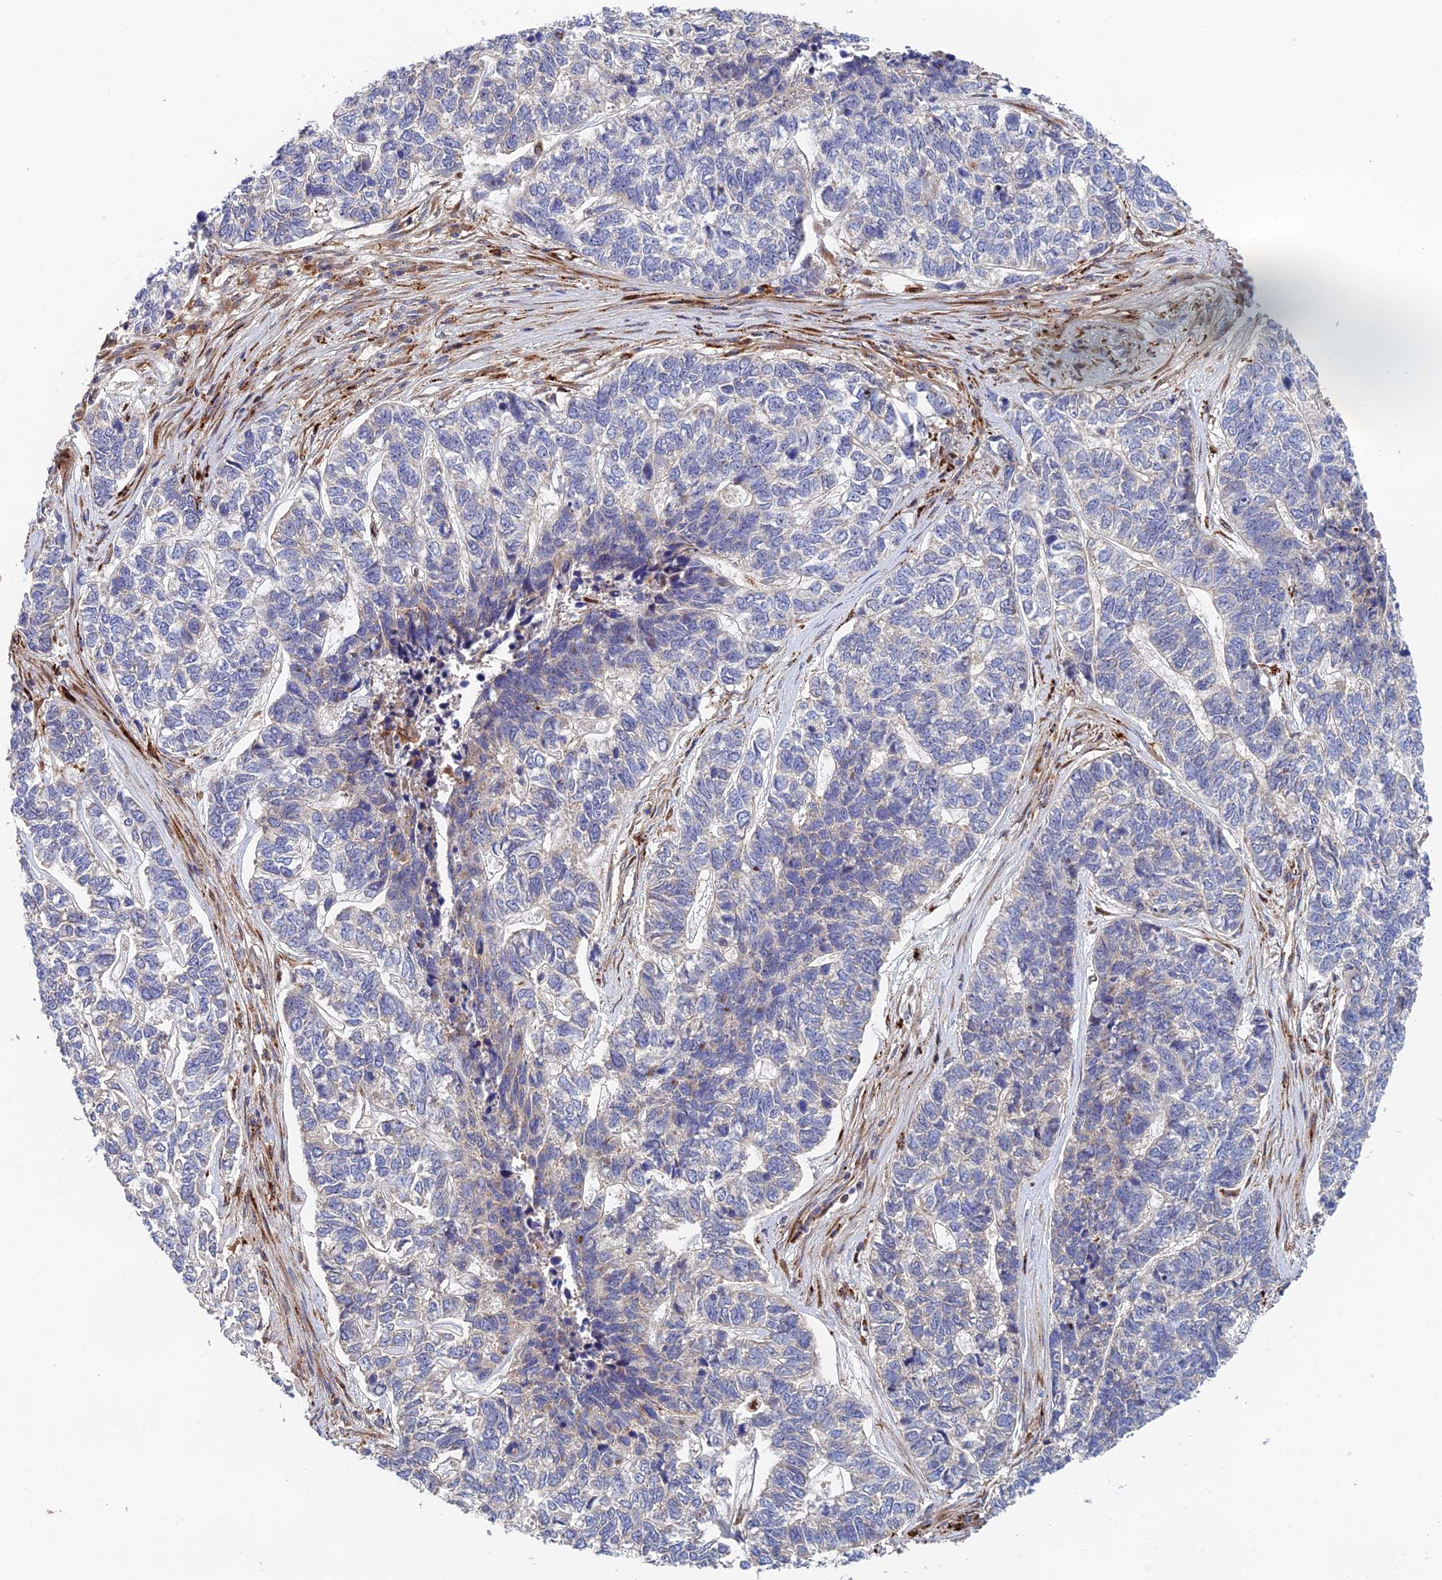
{"staining": {"intensity": "negative", "quantity": "none", "location": "none"}, "tissue": "skin cancer", "cell_type": "Tumor cells", "image_type": "cancer", "snomed": [{"axis": "morphology", "description": "Basal cell carcinoma"}, {"axis": "topography", "description": "Skin"}], "caption": "Immunohistochemistry (IHC) micrograph of neoplastic tissue: basal cell carcinoma (skin) stained with DAB shows no significant protein staining in tumor cells. (DAB immunohistochemistry (IHC), high magnification).", "gene": "PPP2R3C", "patient": {"sex": "female", "age": 65}}